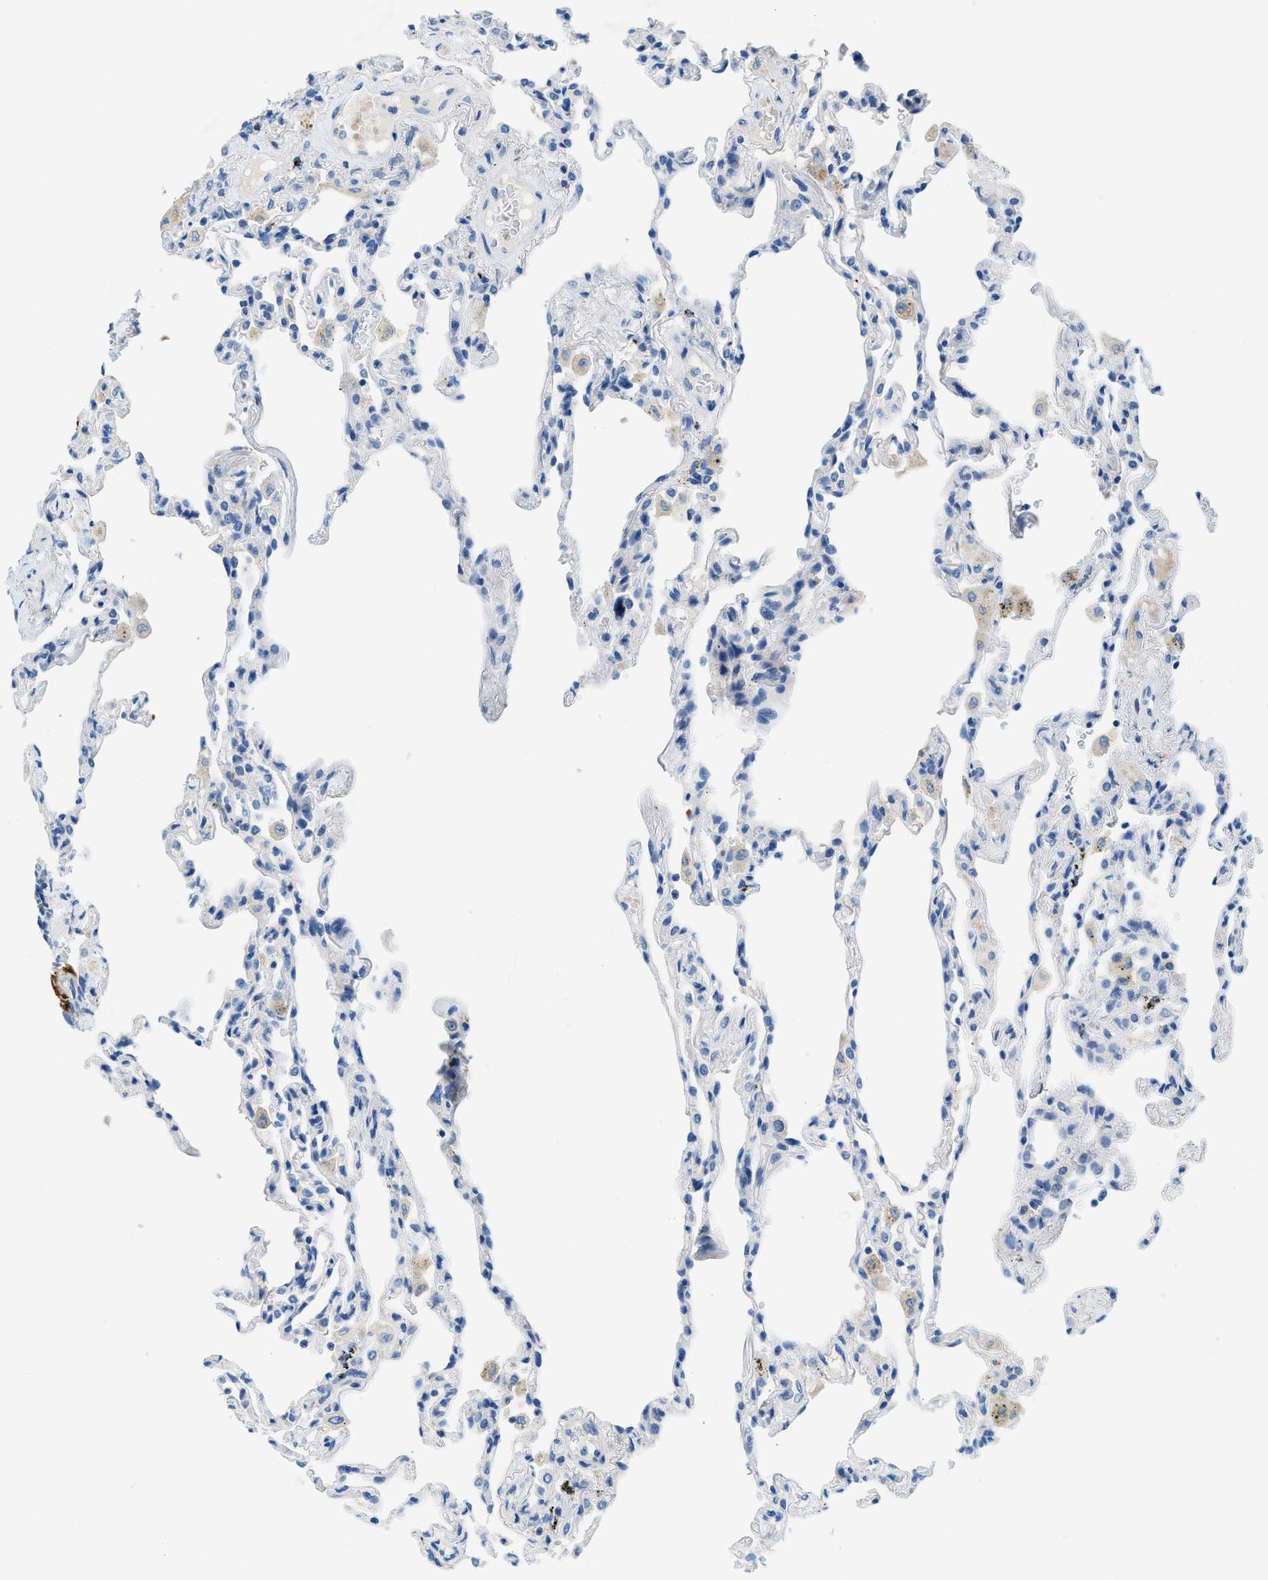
{"staining": {"intensity": "negative", "quantity": "none", "location": "none"}, "tissue": "lung", "cell_type": "Alveolar cells", "image_type": "normal", "snomed": [{"axis": "morphology", "description": "Normal tissue, NOS"}, {"axis": "topography", "description": "Lung"}], "caption": "The micrograph exhibits no staining of alveolar cells in unremarkable lung.", "gene": "TMEM248", "patient": {"sex": "male", "age": 59}}